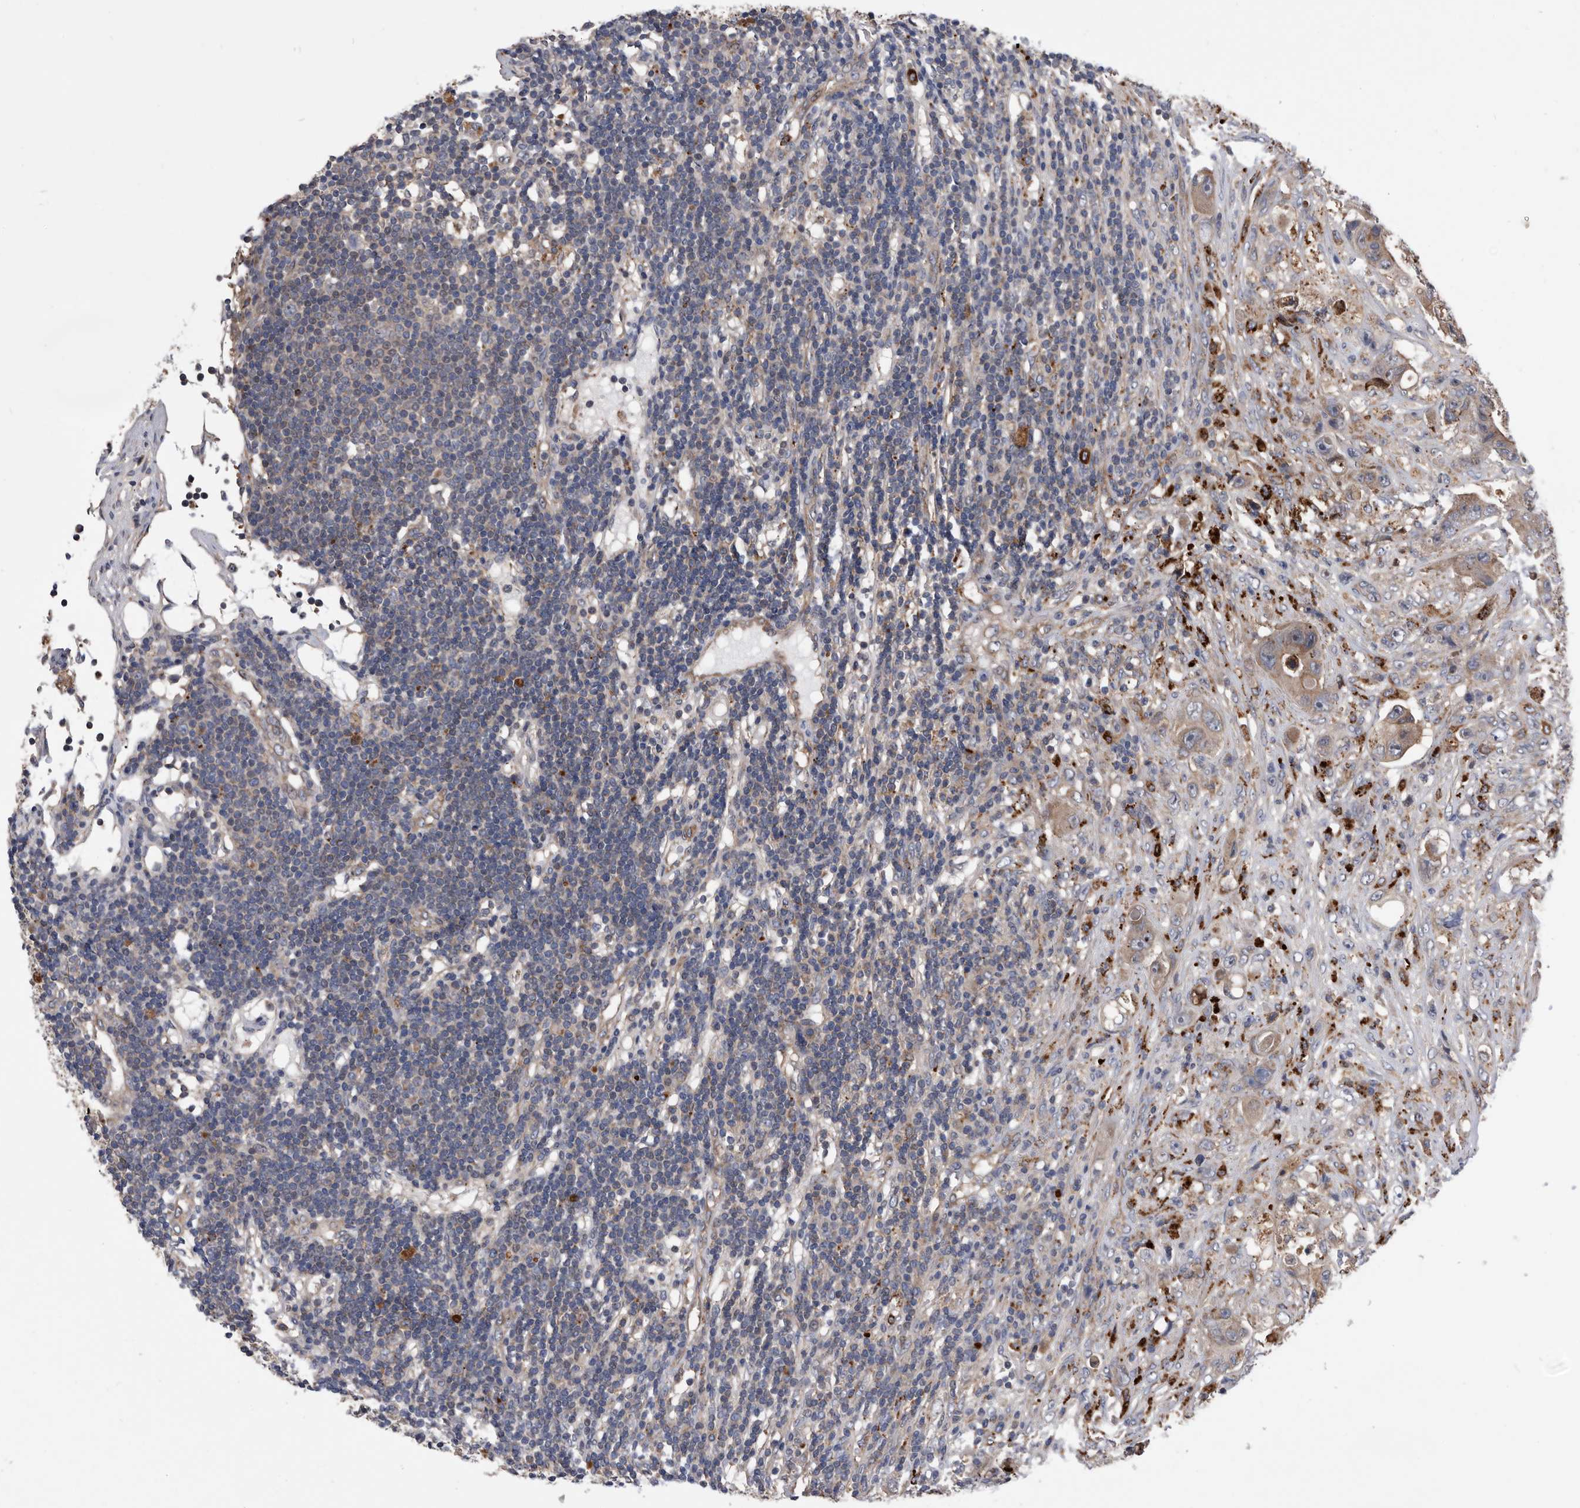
{"staining": {"intensity": "moderate", "quantity": ">75%", "location": "cytoplasmic/membranous"}, "tissue": "colorectal cancer", "cell_type": "Tumor cells", "image_type": "cancer", "snomed": [{"axis": "morphology", "description": "Adenocarcinoma, NOS"}, {"axis": "topography", "description": "Colon"}], "caption": "IHC (DAB (3,3'-diaminobenzidine)) staining of human adenocarcinoma (colorectal) shows moderate cytoplasmic/membranous protein staining in about >75% of tumor cells.", "gene": "BAIAP3", "patient": {"sex": "female", "age": 46}}